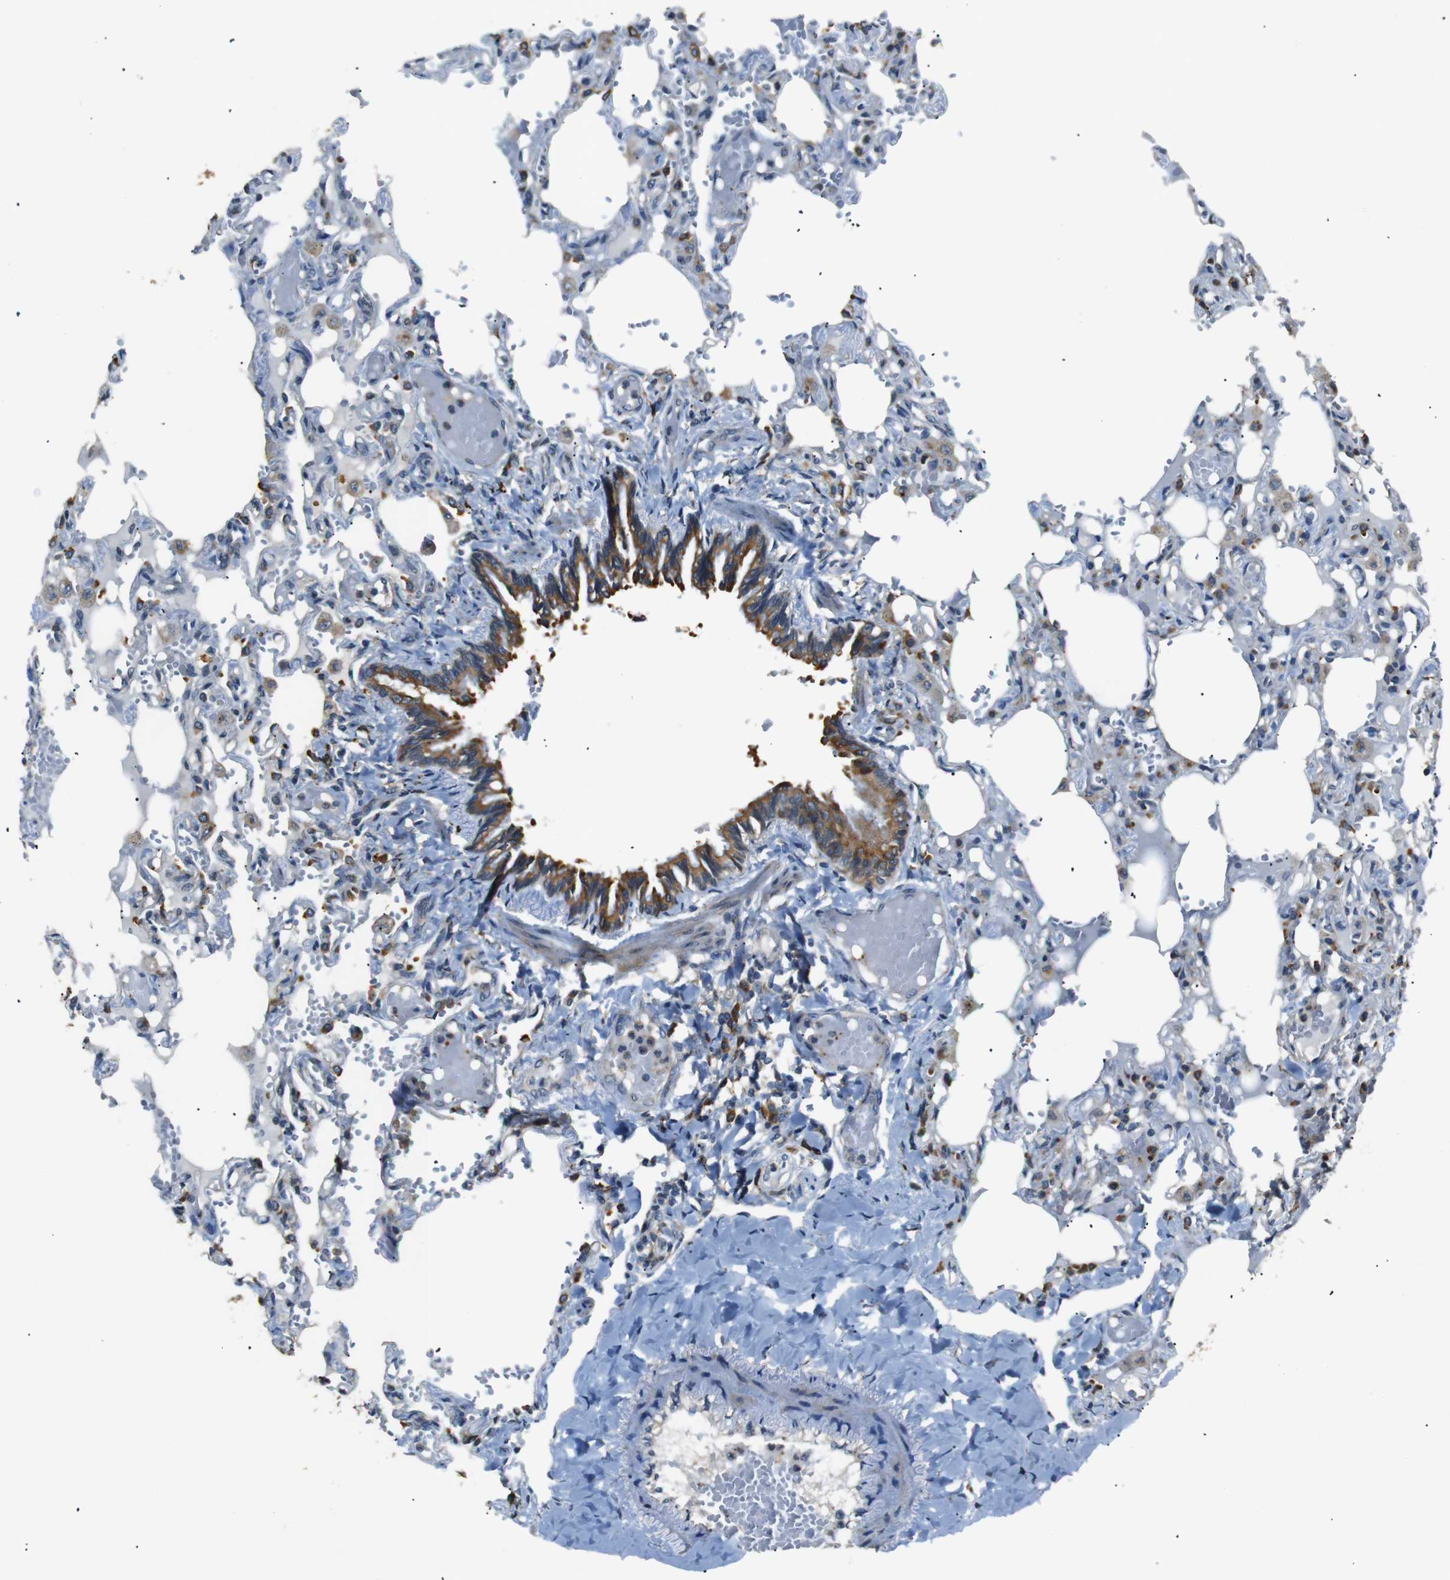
{"staining": {"intensity": "moderate", "quantity": "25%-75%", "location": "cytoplasmic/membranous"}, "tissue": "lung", "cell_type": "Alveolar cells", "image_type": "normal", "snomed": [{"axis": "morphology", "description": "Normal tissue, NOS"}, {"axis": "topography", "description": "Lung"}], "caption": "Brown immunohistochemical staining in unremarkable lung demonstrates moderate cytoplasmic/membranous expression in about 25%-75% of alveolar cells. (brown staining indicates protein expression, while blue staining denotes nuclei).", "gene": "TMED2", "patient": {"sex": "male", "age": 21}}